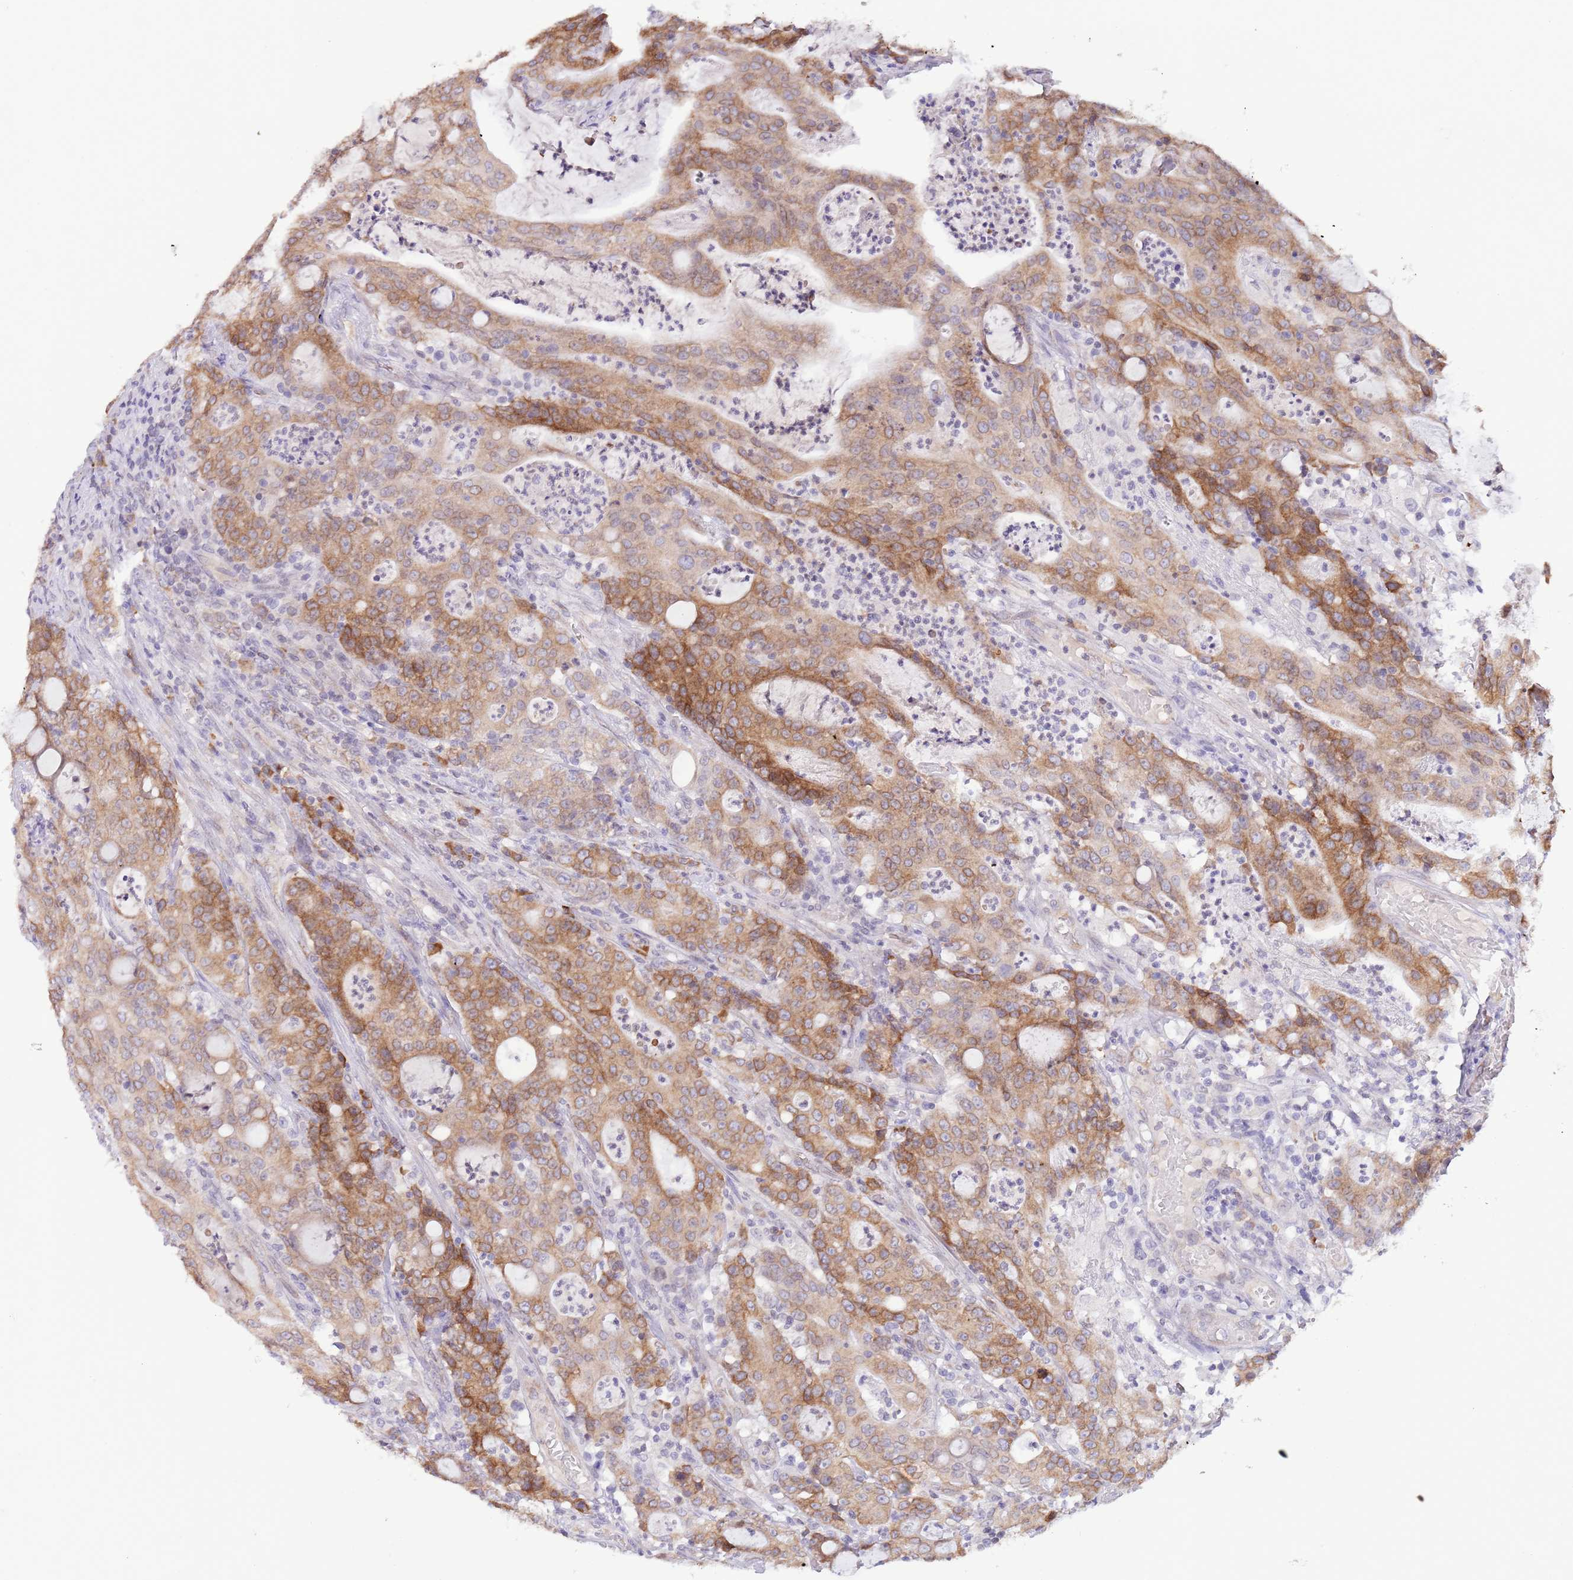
{"staining": {"intensity": "moderate", "quantity": ">75%", "location": "cytoplasmic/membranous"}, "tissue": "colorectal cancer", "cell_type": "Tumor cells", "image_type": "cancer", "snomed": [{"axis": "morphology", "description": "Adenocarcinoma, NOS"}, {"axis": "topography", "description": "Colon"}], "caption": "Moderate cytoplasmic/membranous expression is appreciated in approximately >75% of tumor cells in colorectal cancer.", "gene": "EBPL", "patient": {"sex": "male", "age": 83}}